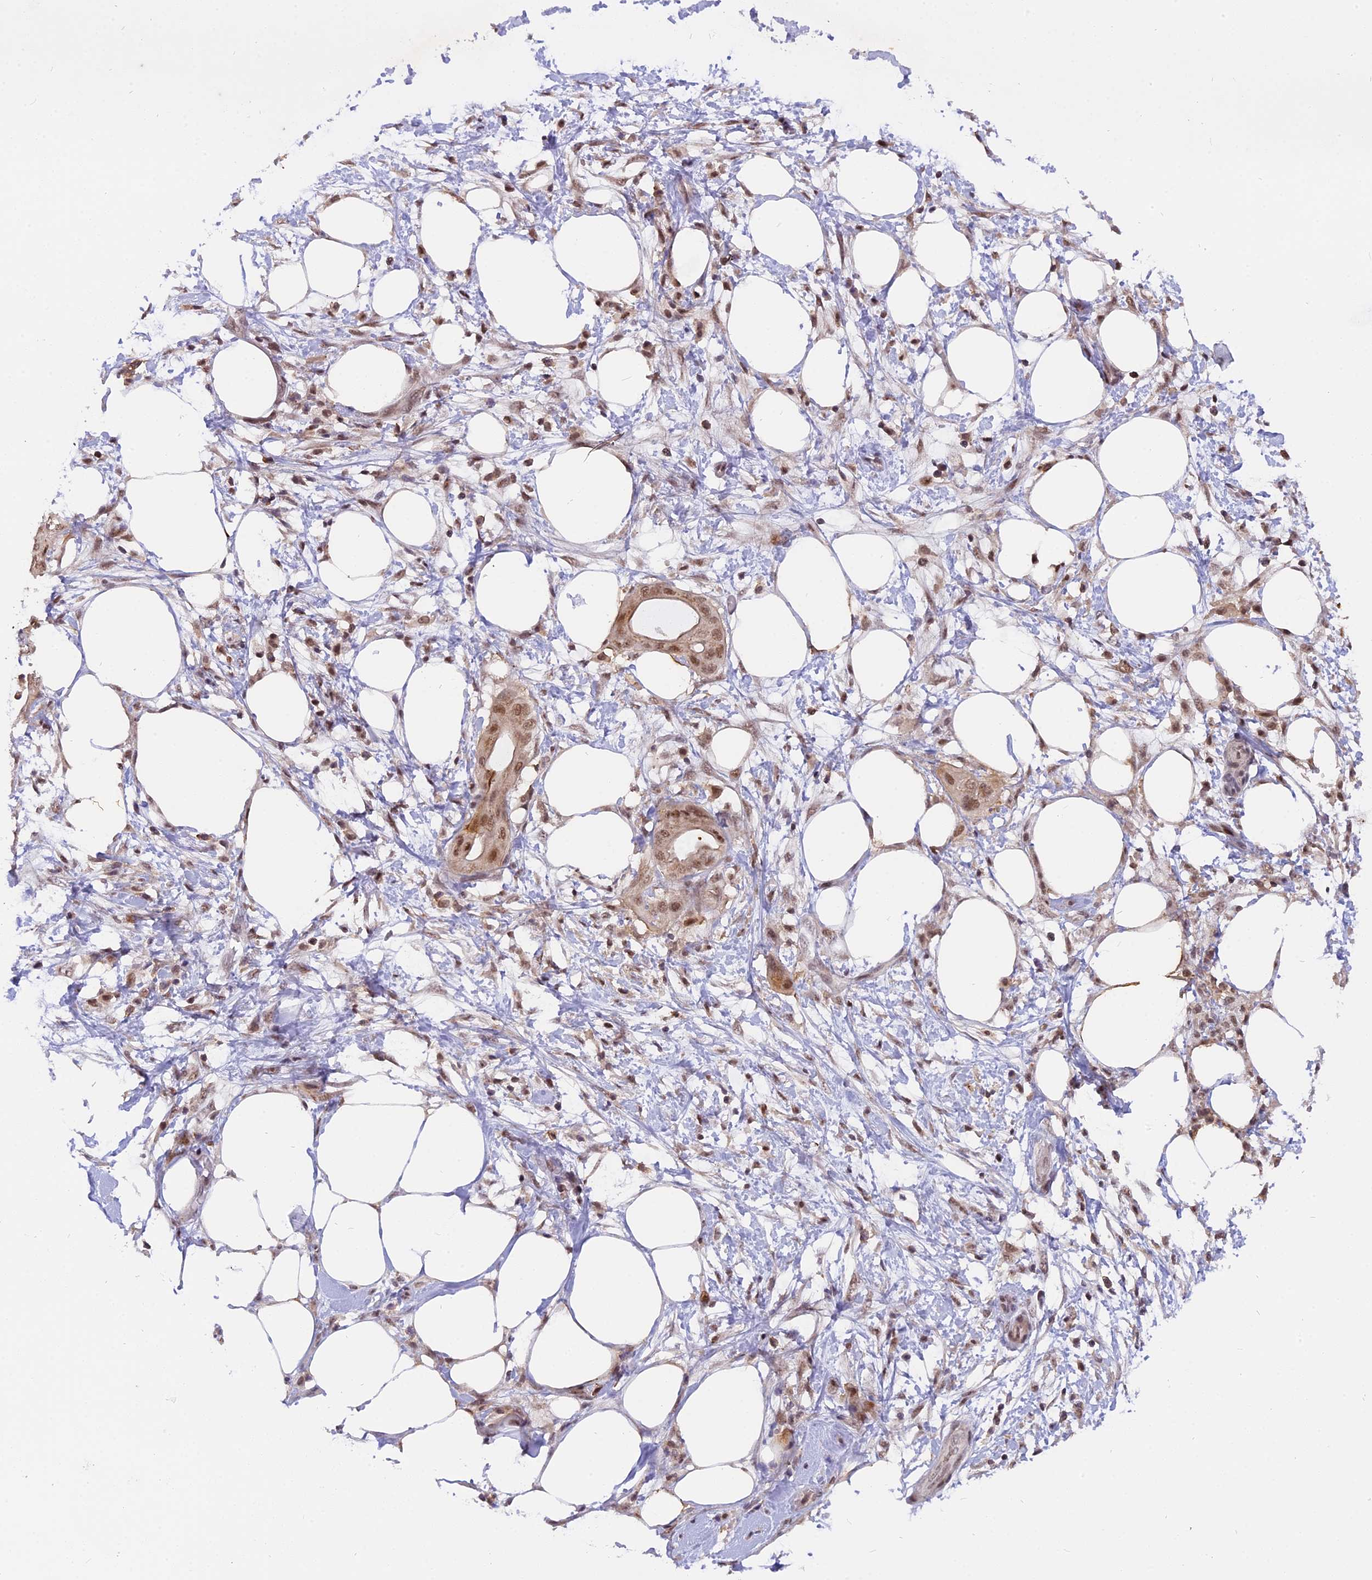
{"staining": {"intensity": "moderate", "quantity": ">75%", "location": "nuclear"}, "tissue": "pancreatic cancer", "cell_type": "Tumor cells", "image_type": "cancer", "snomed": [{"axis": "morphology", "description": "Adenocarcinoma, NOS"}, {"axis": "topography", "description": "Pancreas"}], "caption": "Immunohistochemical staining of human pancreatic cancer (adenocarcinoma) displays medium levels of moderate nuclear protein expression in about >75% of tumor cells. Nuclei are stained in blue.", "gene": "TADA3", "patient": {"sex": "male", "age": 68}}